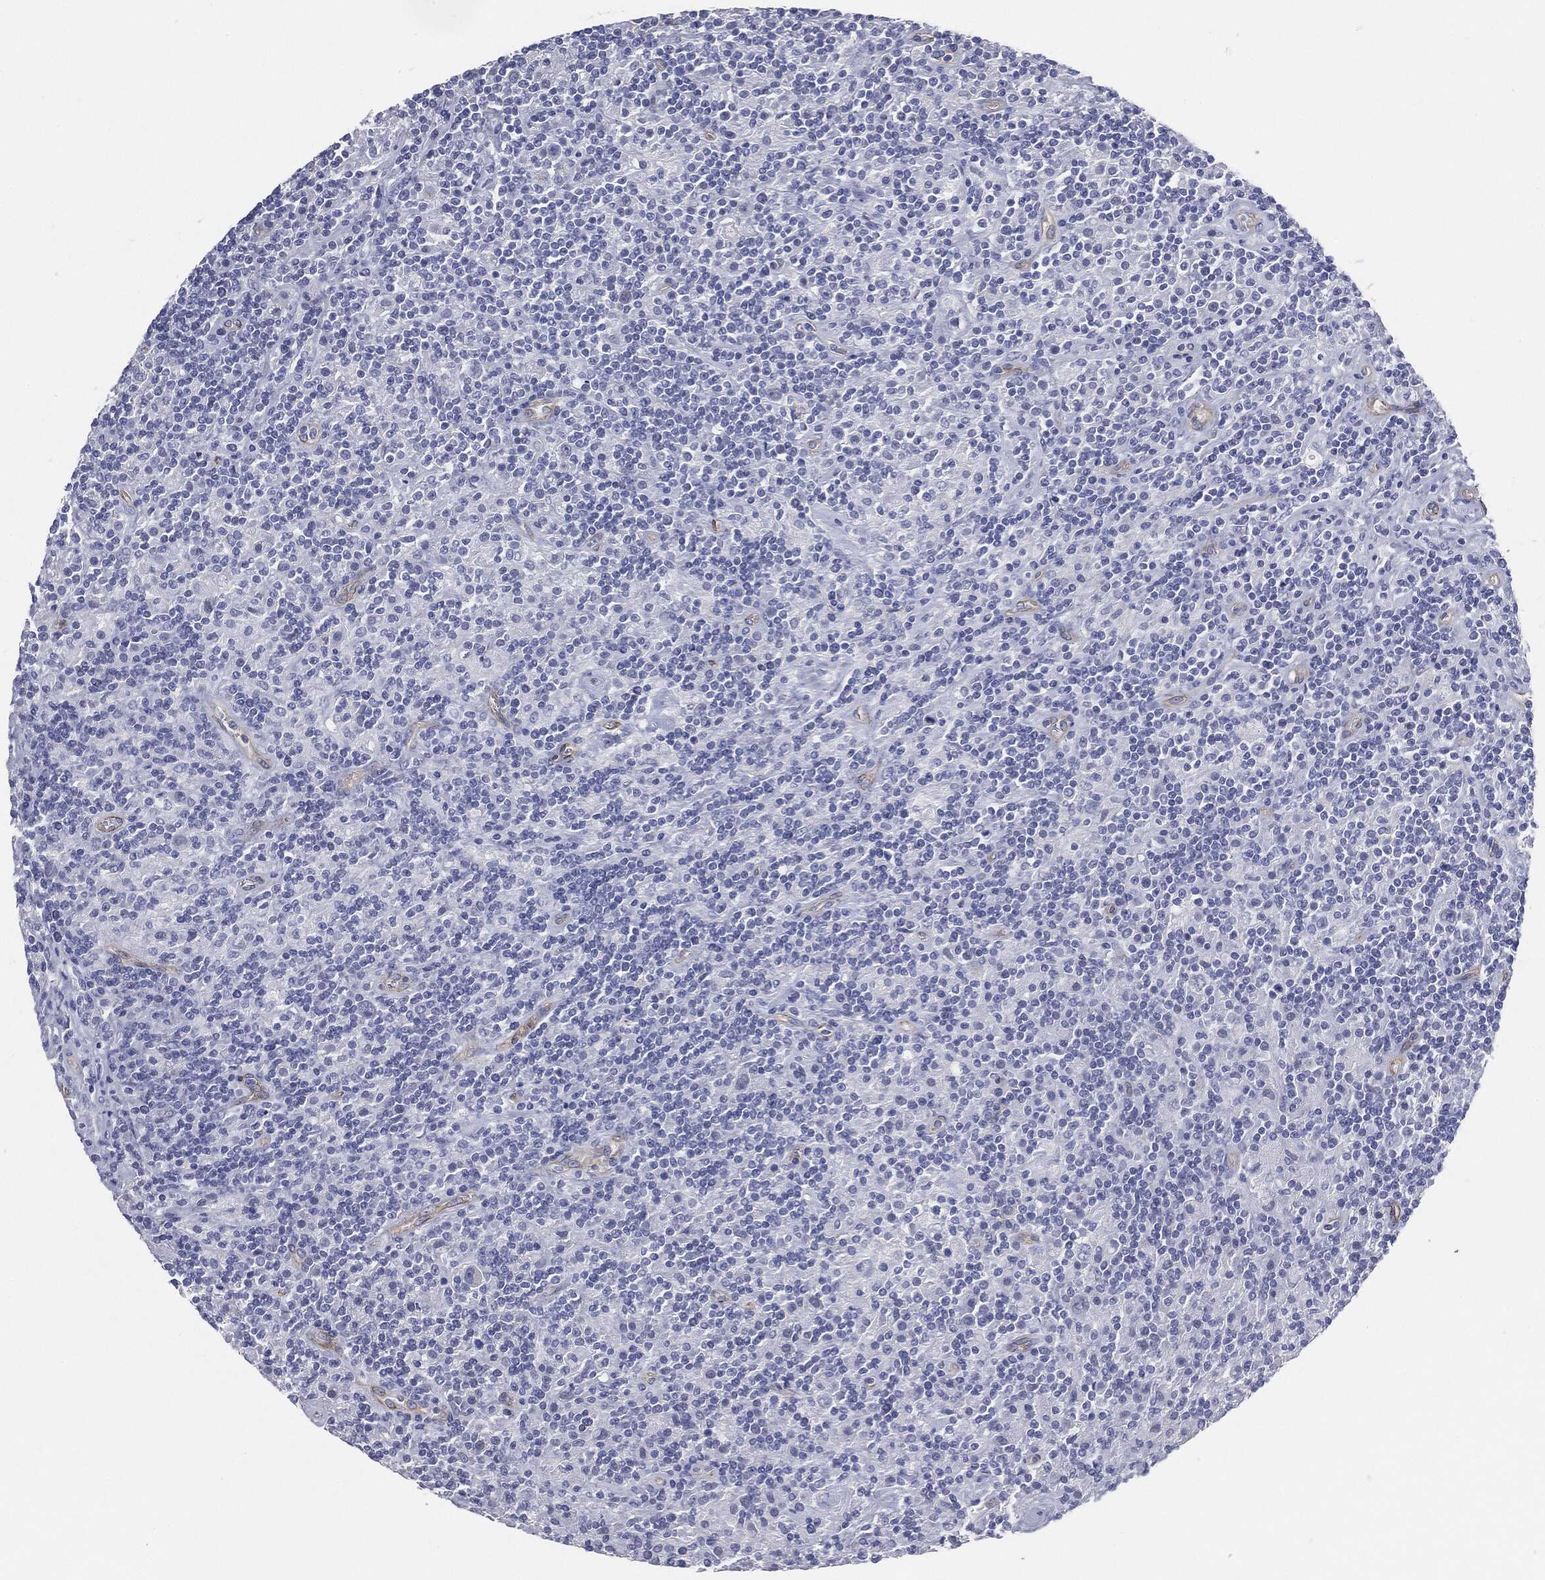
{"staining": {"intensity": "negative", "quantity": "none", "location": "none"}, "tissue": "lymphoma", "cell_type": "Tumor cells", "image_type": "cancer", "snomed": [{"axis": "morphology", "description": "Hodgkin's disease, NOS"}, {"axis": "topography", "description": "Lymph node"}], "caption": "Protein analysis of Hodgkin's disease reveals no significant staining in tumor cells.", "gene": "MUC5AC", "patient": {"sex": "male", "age": 70}}